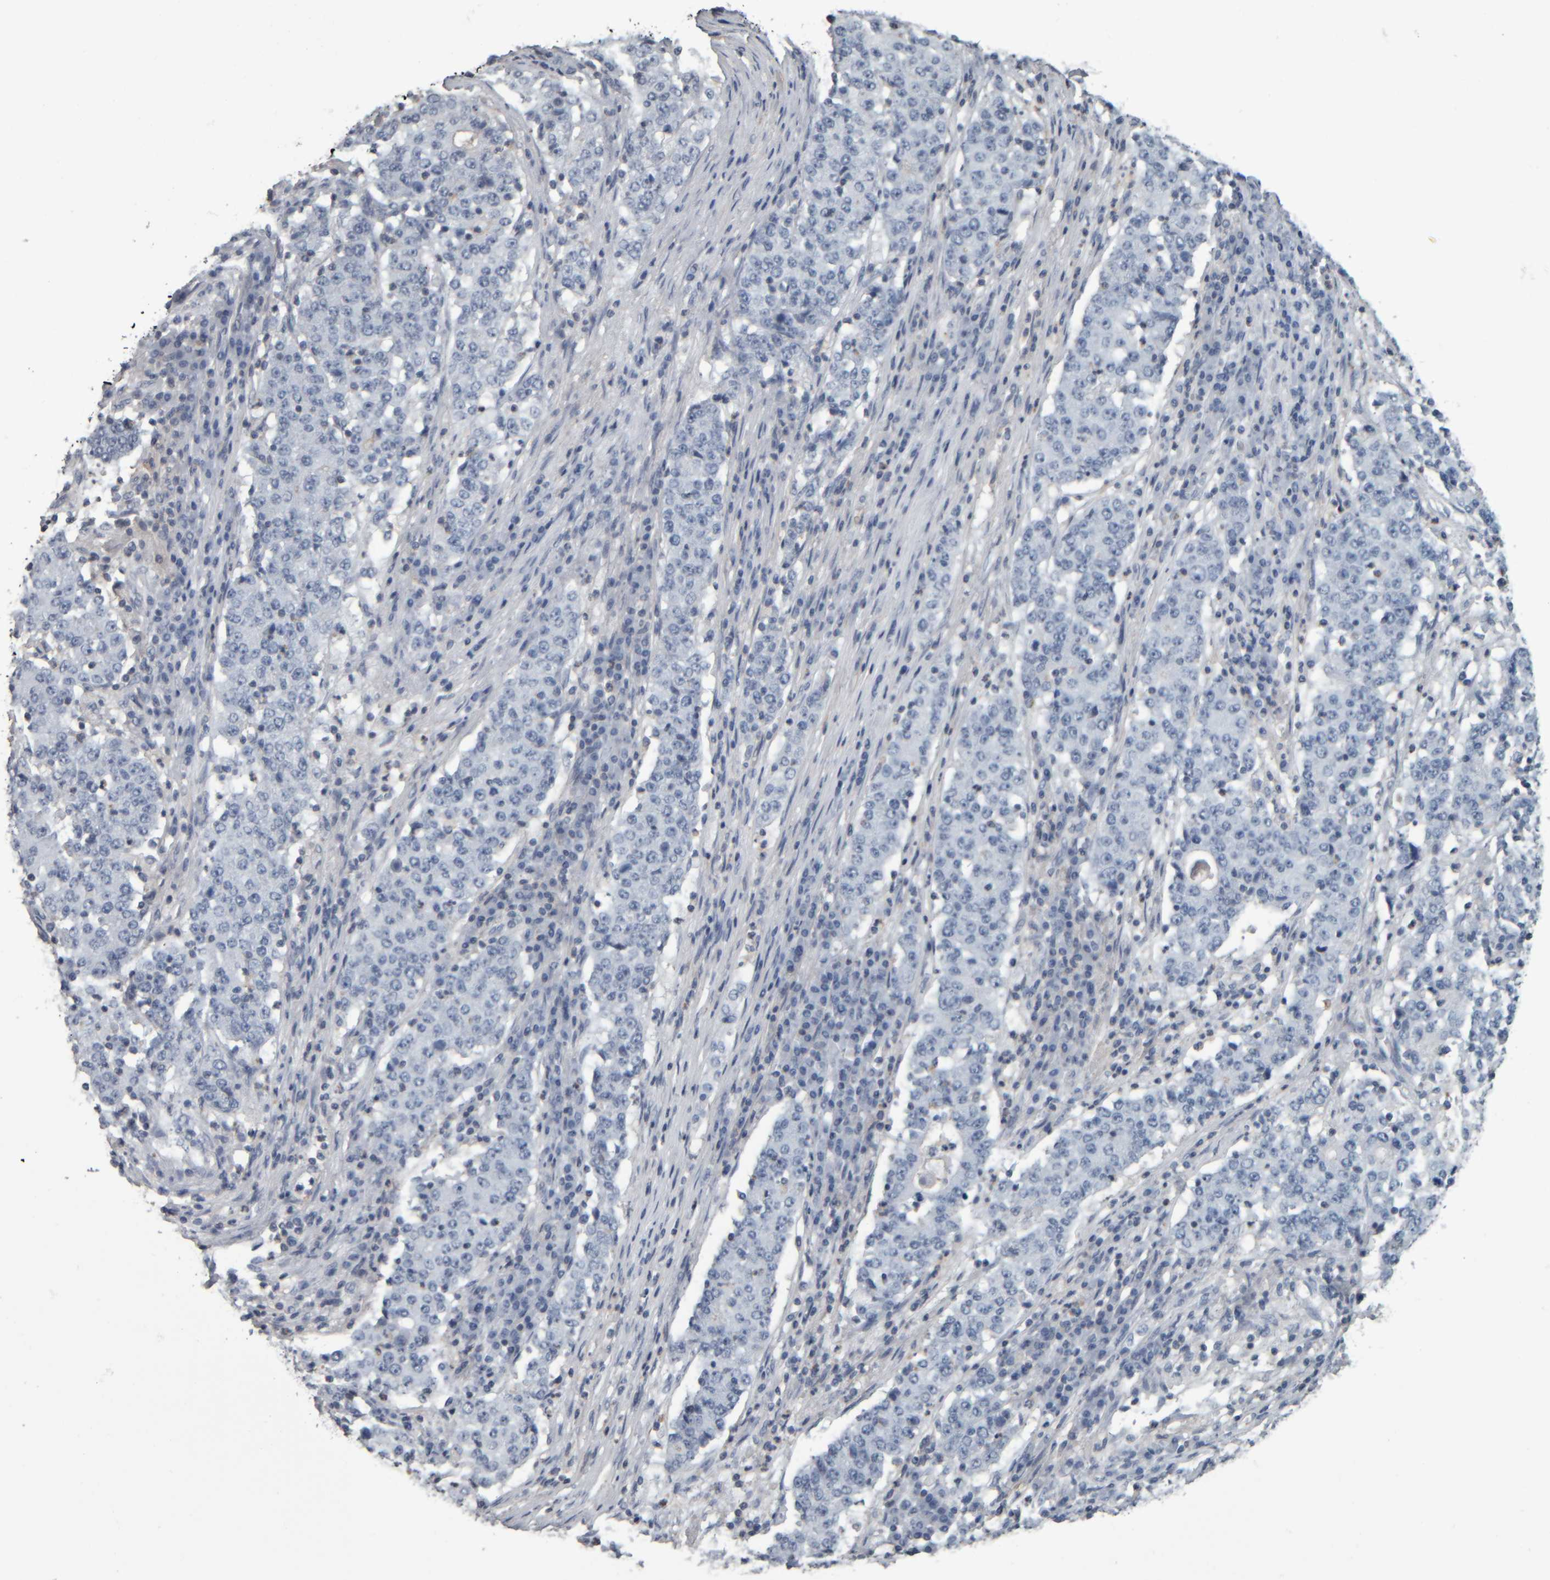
{"staining": {"intensity": "negative", "quantity": "none", "location": "none"}, "tissue": "stomach cancer", "cell_type": "Tumor cells", "image_type": "cancer", "snomed": [{"axis": "morphology", "description": "Adenocarcinoma, NOS"}, {"axis": "topography", "description": "Stomach"}], "caption": "This photomicrograph is of stomach adenocarcinoma stained with immunohistochemistry (IHC) to label a protein in brown with the nuclei are counter-stained blue. There is no expression in tumor cells. (DAB (3,3'-diaminobenzidine) immunohistochemistry (IHC) with hematoxylin counter stain).", "gene": "CAVIN4", "patient": {"sex": "male", "age": 59}}